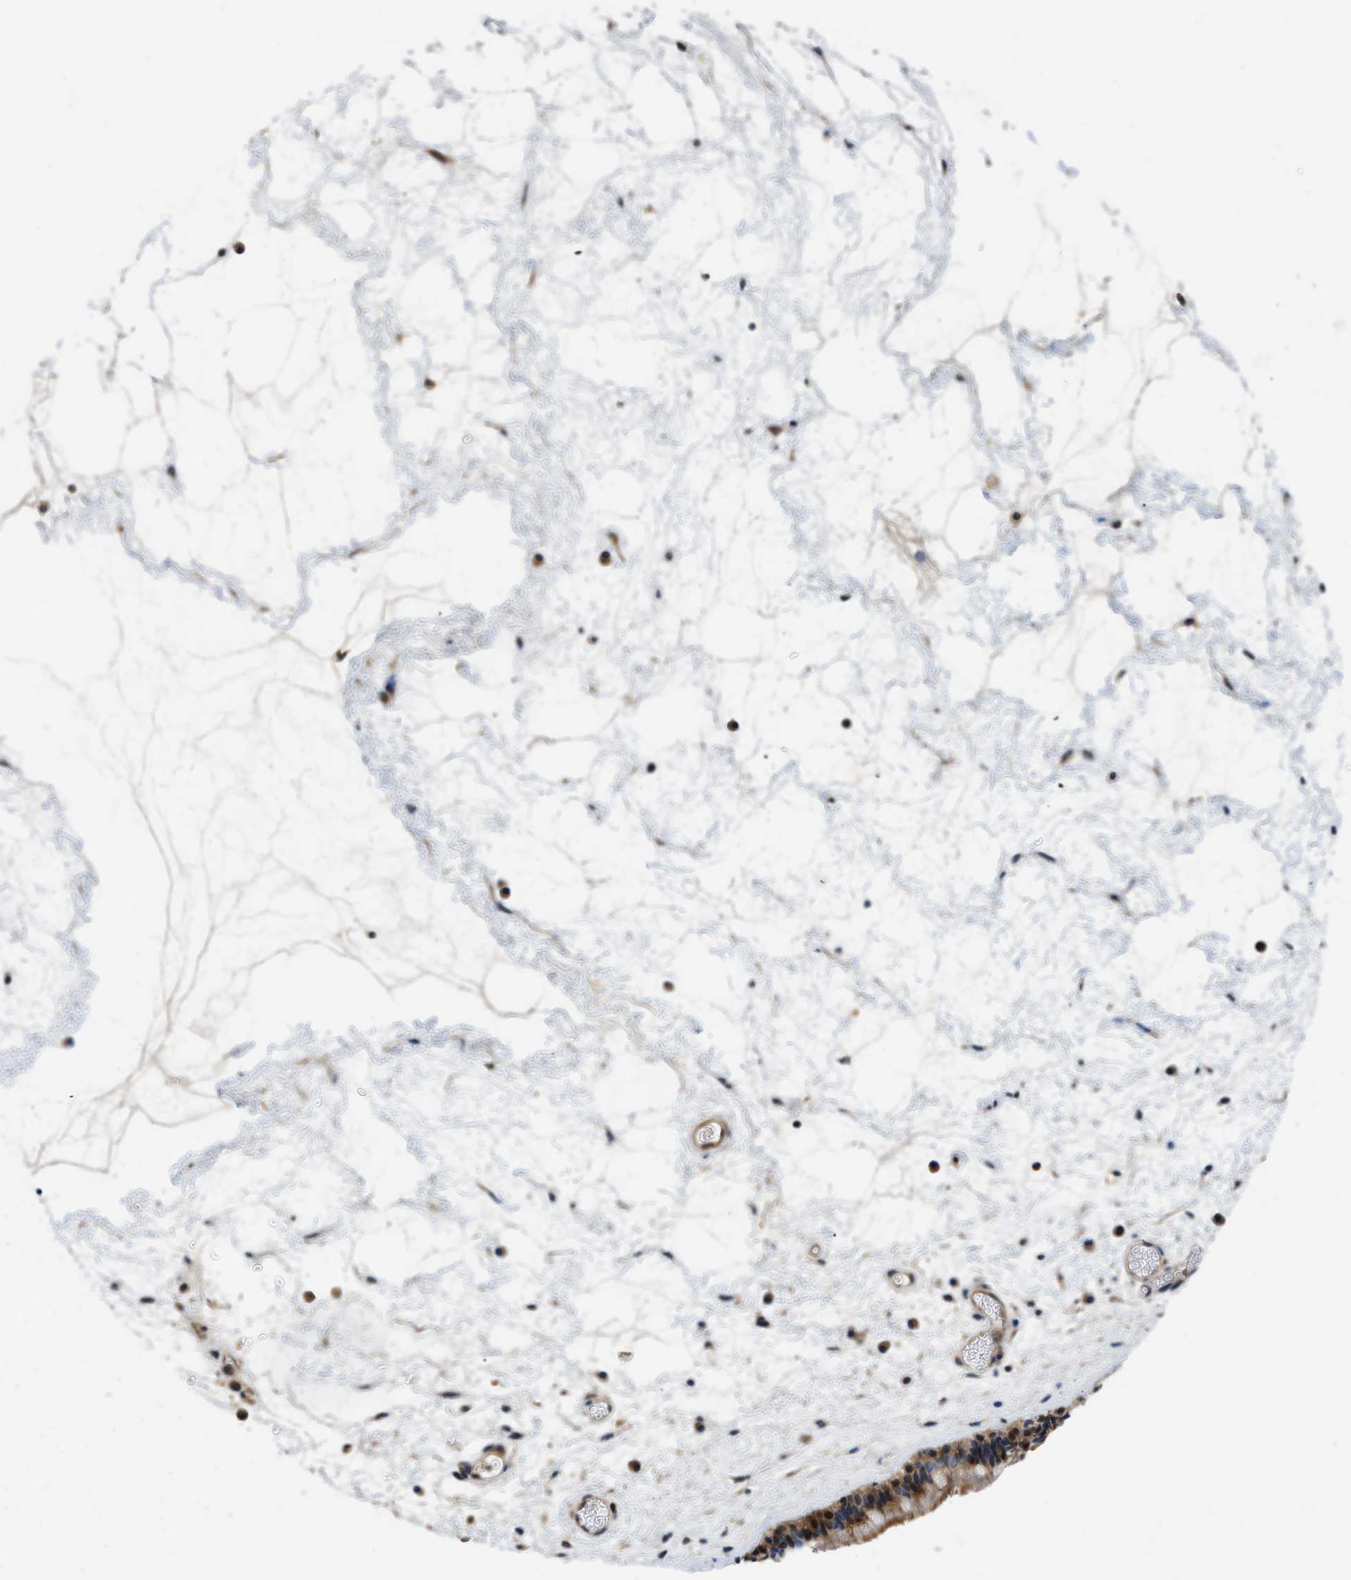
{"staining": {"intensity": "moderate", "quantity": ">75%", "location": "cytoplasmic/membranous"}, "tissue": "nasopharynx", "cell_type": "Respiratory epithelial cells", "image_type": "normal", "snomed": [{"axis": "morphology", "description": "Normal tissue, NOS"}, {"axis": "morphology", "description": "Inflammation, NOS"}, {"axis": "topography", "description": "Nasopharynx"}], "caption": "Protein staining of normal nasopharynx shows moderate cytoplasmic/membranous staining in about >75% of respiratory epithelial cells. The staining was performed using DAB, with brown indicating positive protein expression. Nuclei are stained blue with hematoxylin.", "gene": "GPR31", "patient": {"sex": "male", "age": 48}}